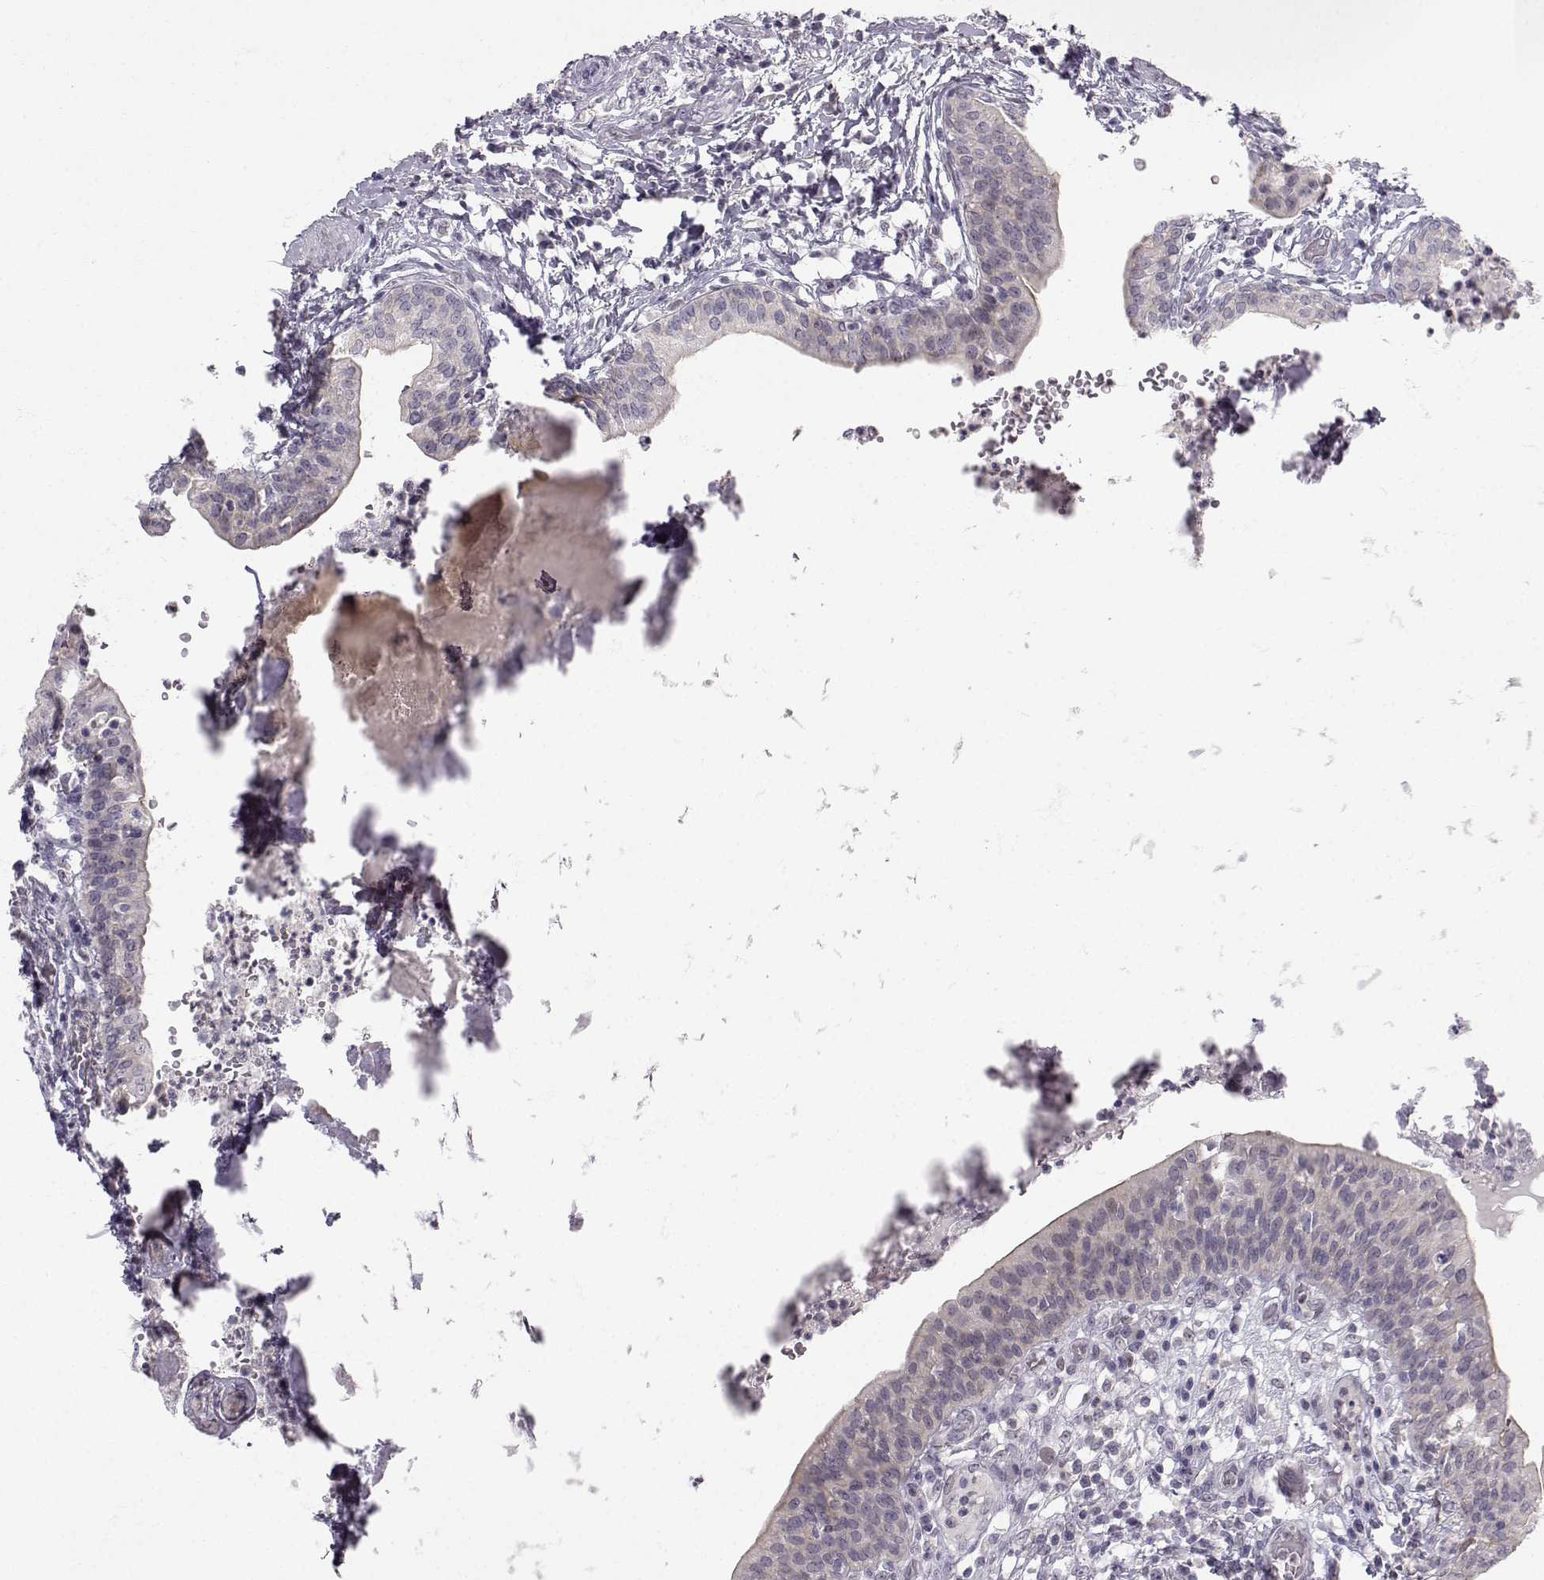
{"staining": {"intensity": "weak", "quantity": "<25%", "location": "cytoplasmic/membranous"}, "tissue": "urinary bladder", "cell_type": "Urothelial cells", "image_type": "normal", "snomed": [{"axis": "morphology", "description": "Normal tissue, NOS"}, {"axis": "topography", "description": "Urinary bladder"}], "caption": "Protein analysis of unremarkable urinary bladder reveals no significant expression in urothelial cells. (DAB (3,3'-diaminobenzidine) immunohistochemistry visualized using brightfield microscopy, high magnification).", "gene": "ZNF185", "patient": {"sex": "male", "age": 66}}